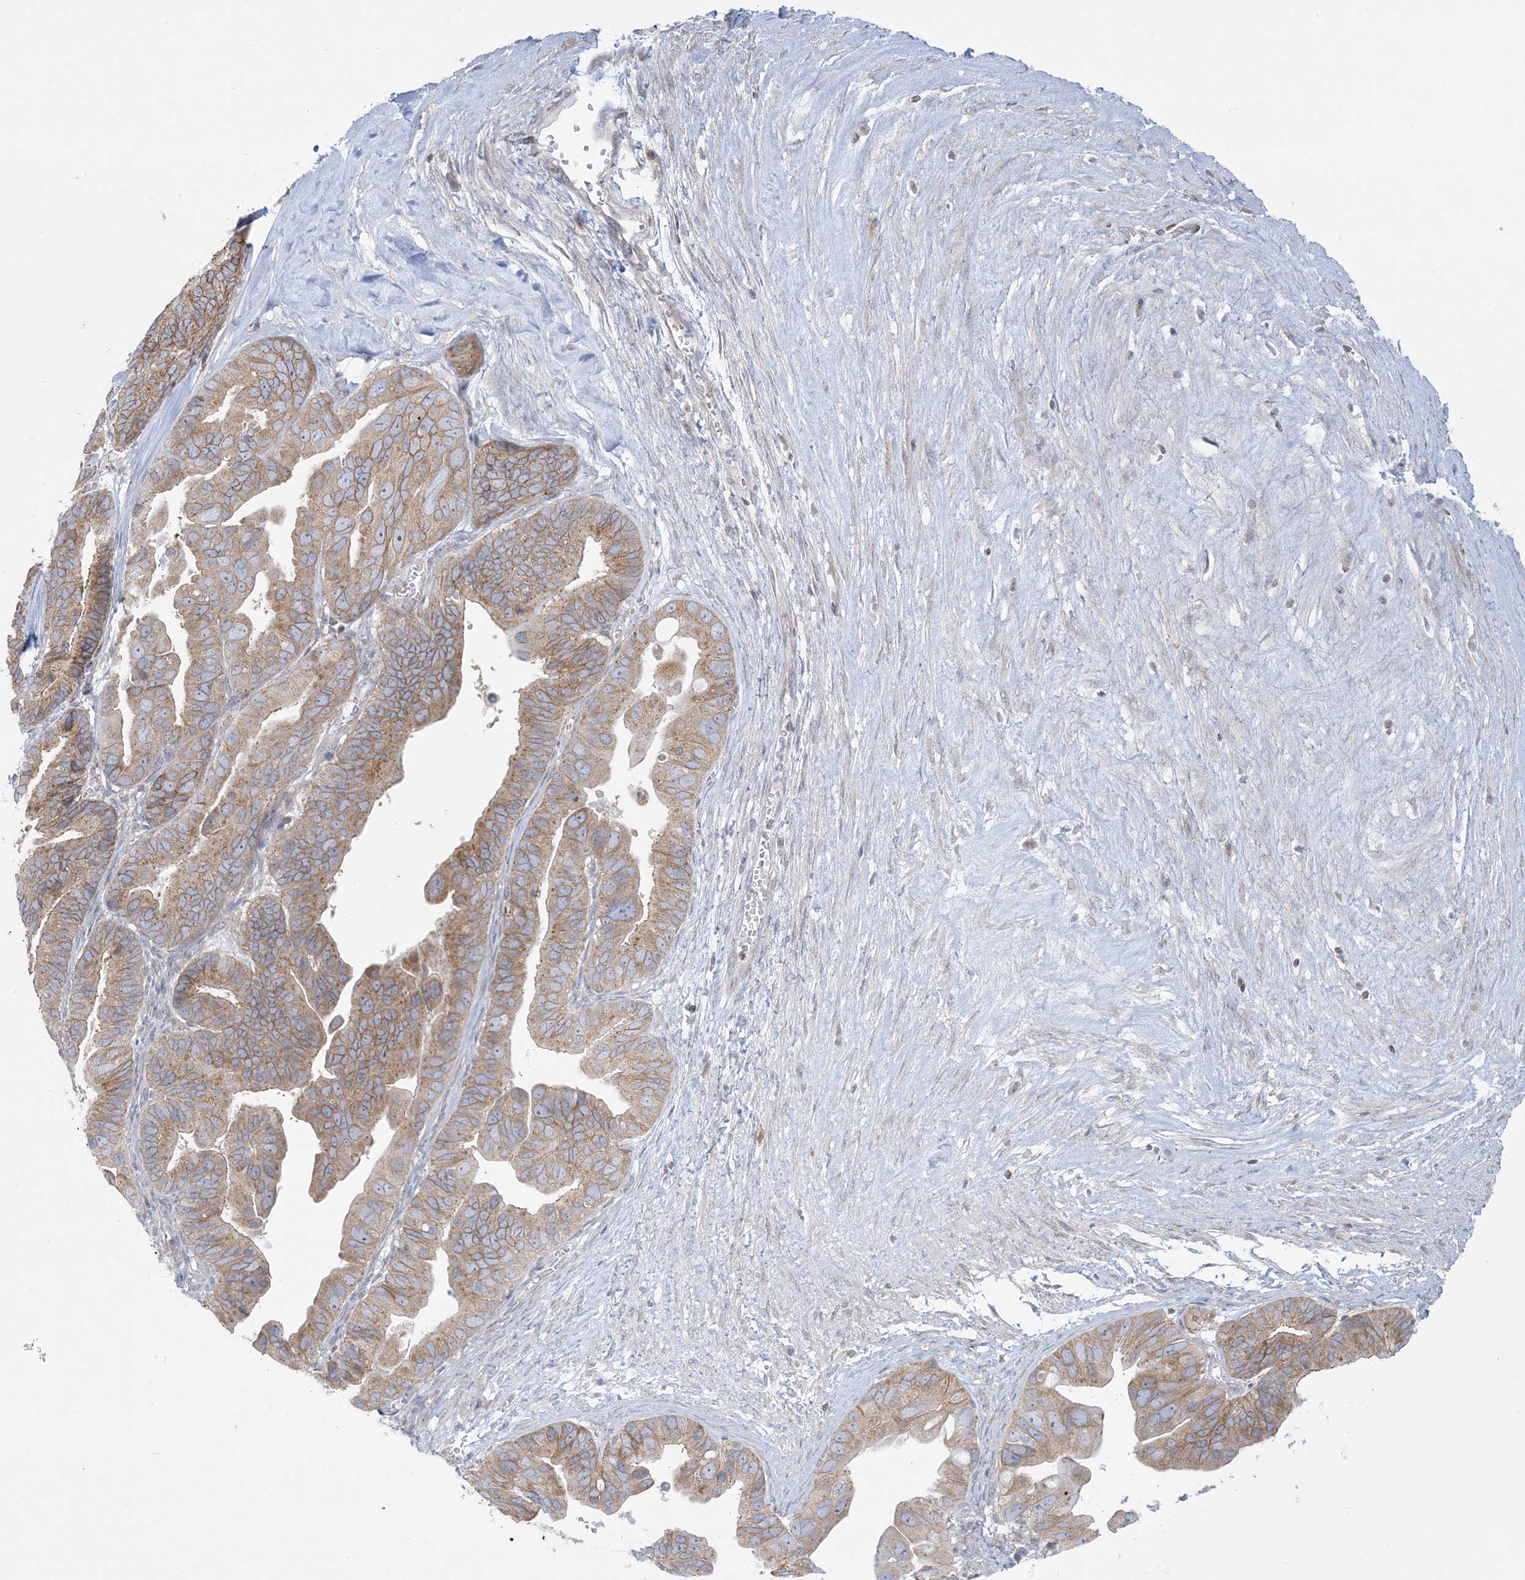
{"staining": {"intensity": "weak", "quantity": ">75%", "location": "cytoplasmic/membranous"}, "tissue": "ovarian cancer", "cell_type": "Tumor cells", "image_type": "cancer", "snomed": [{"axis": "morphology", "description": "Cystadenocarcinoma, serous, NOS"}, {"axis": "topography", "description": "Ovary"}], "caption": "Ovarian serous cystadenocarcinoma tissue demonstrates weak cytoplasmic/membranous staining in approximately >75% of tumor cells", "gene": "SLAMF9", "patient": {"sex": "female", "age": 56}}